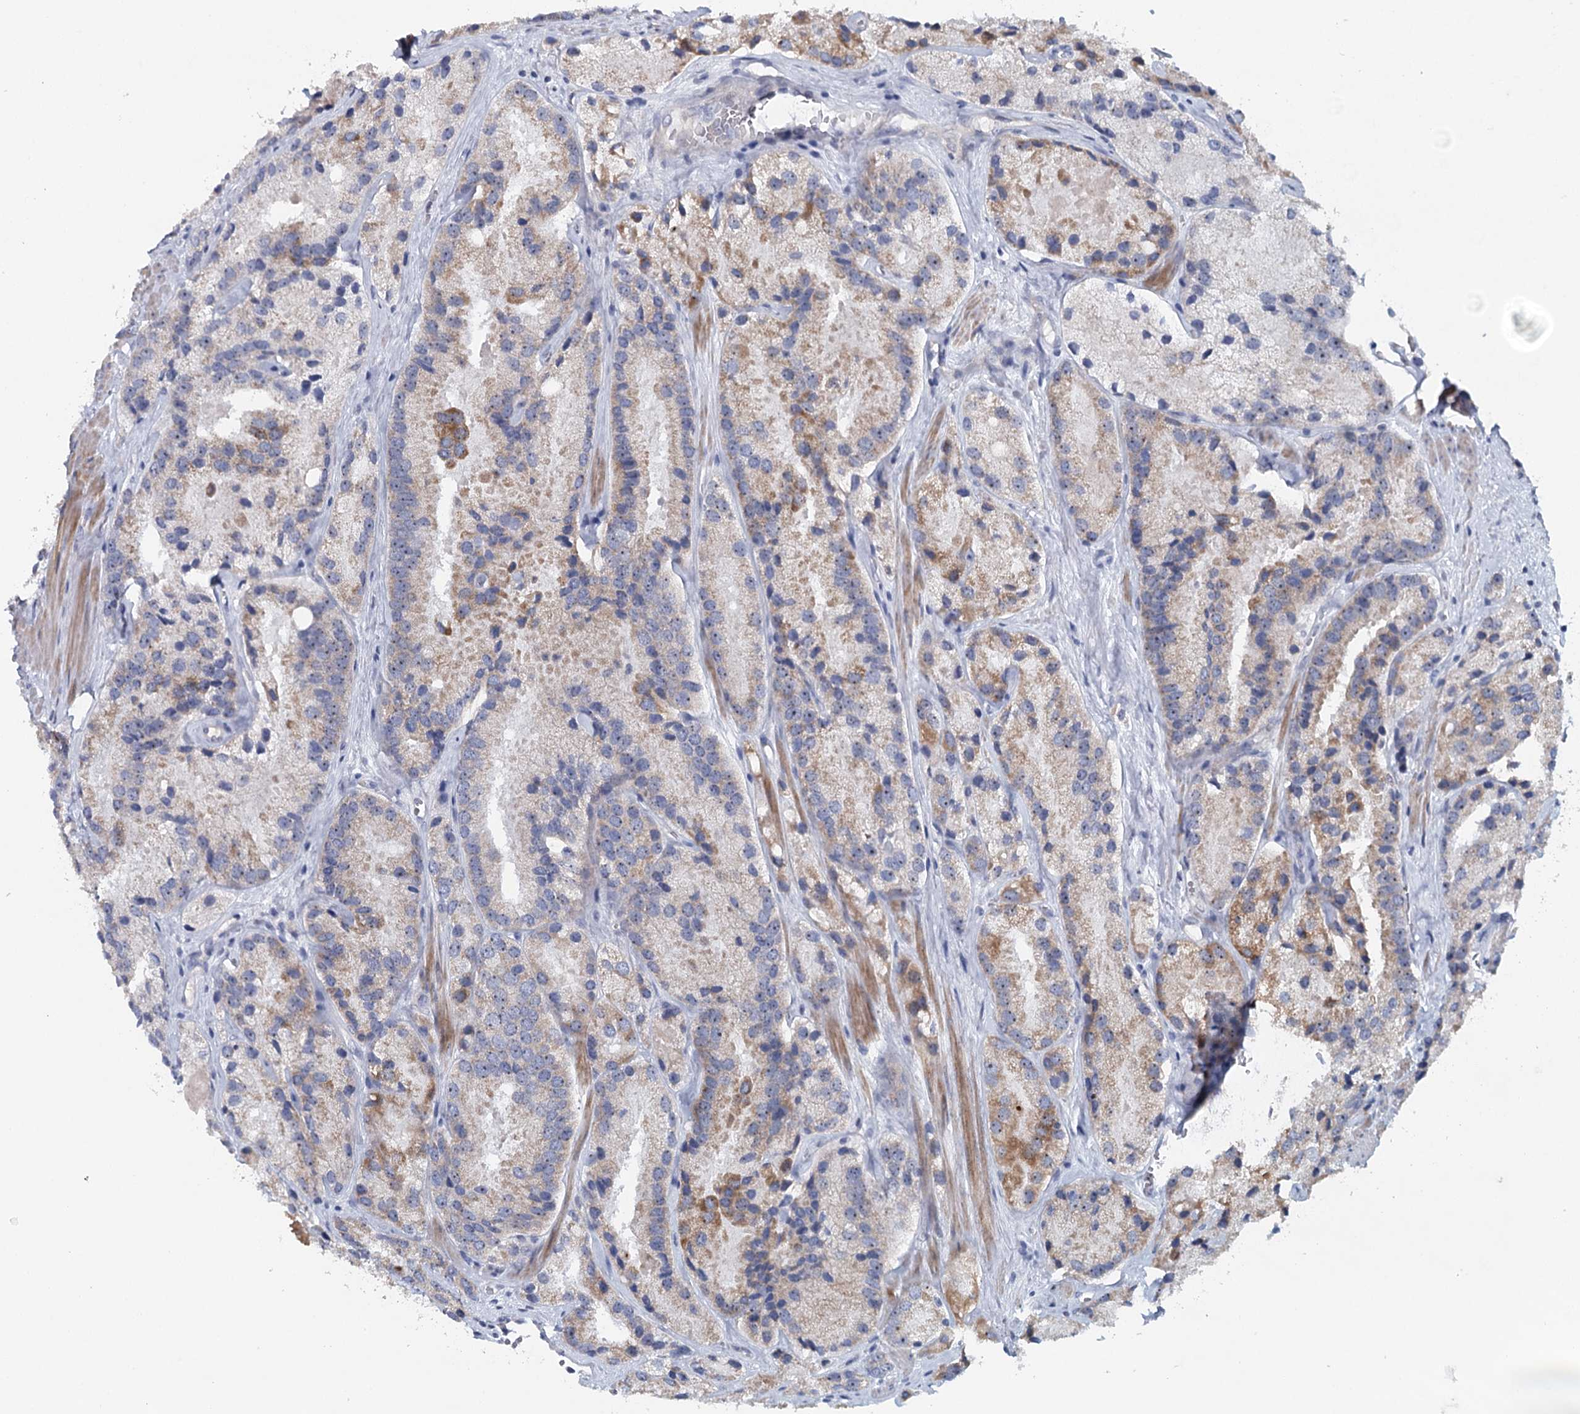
{"staining": {"intensity": "moderate", "quantity": "<25%", "location": "cytoplasmic/membranous,nuclear"}, "tissue": "prostate cancer", "cell_type": "Tumor cells", "image_type": "cancer", "snomed": [{"axis": "morphology", "description": "Adenocarcinoma, High grade"}, {"axis": "topography", "description": "Prostate"}], "caption": "A high-resolution photomicrograph shows immunohistochemistry staining of prostate cancer, which shows moderate cytoplasmic/membranous and nuclear positivity in approximately <25% of tumor cells. The staining is performed using DAB (3,3'-diaminobenzidine) brown chromogen to label protein expression. The nuclei are counter-stained blue using hematoxylin.", "gene": "RBM43", "patient": {"sex": "male", "age": 66}}